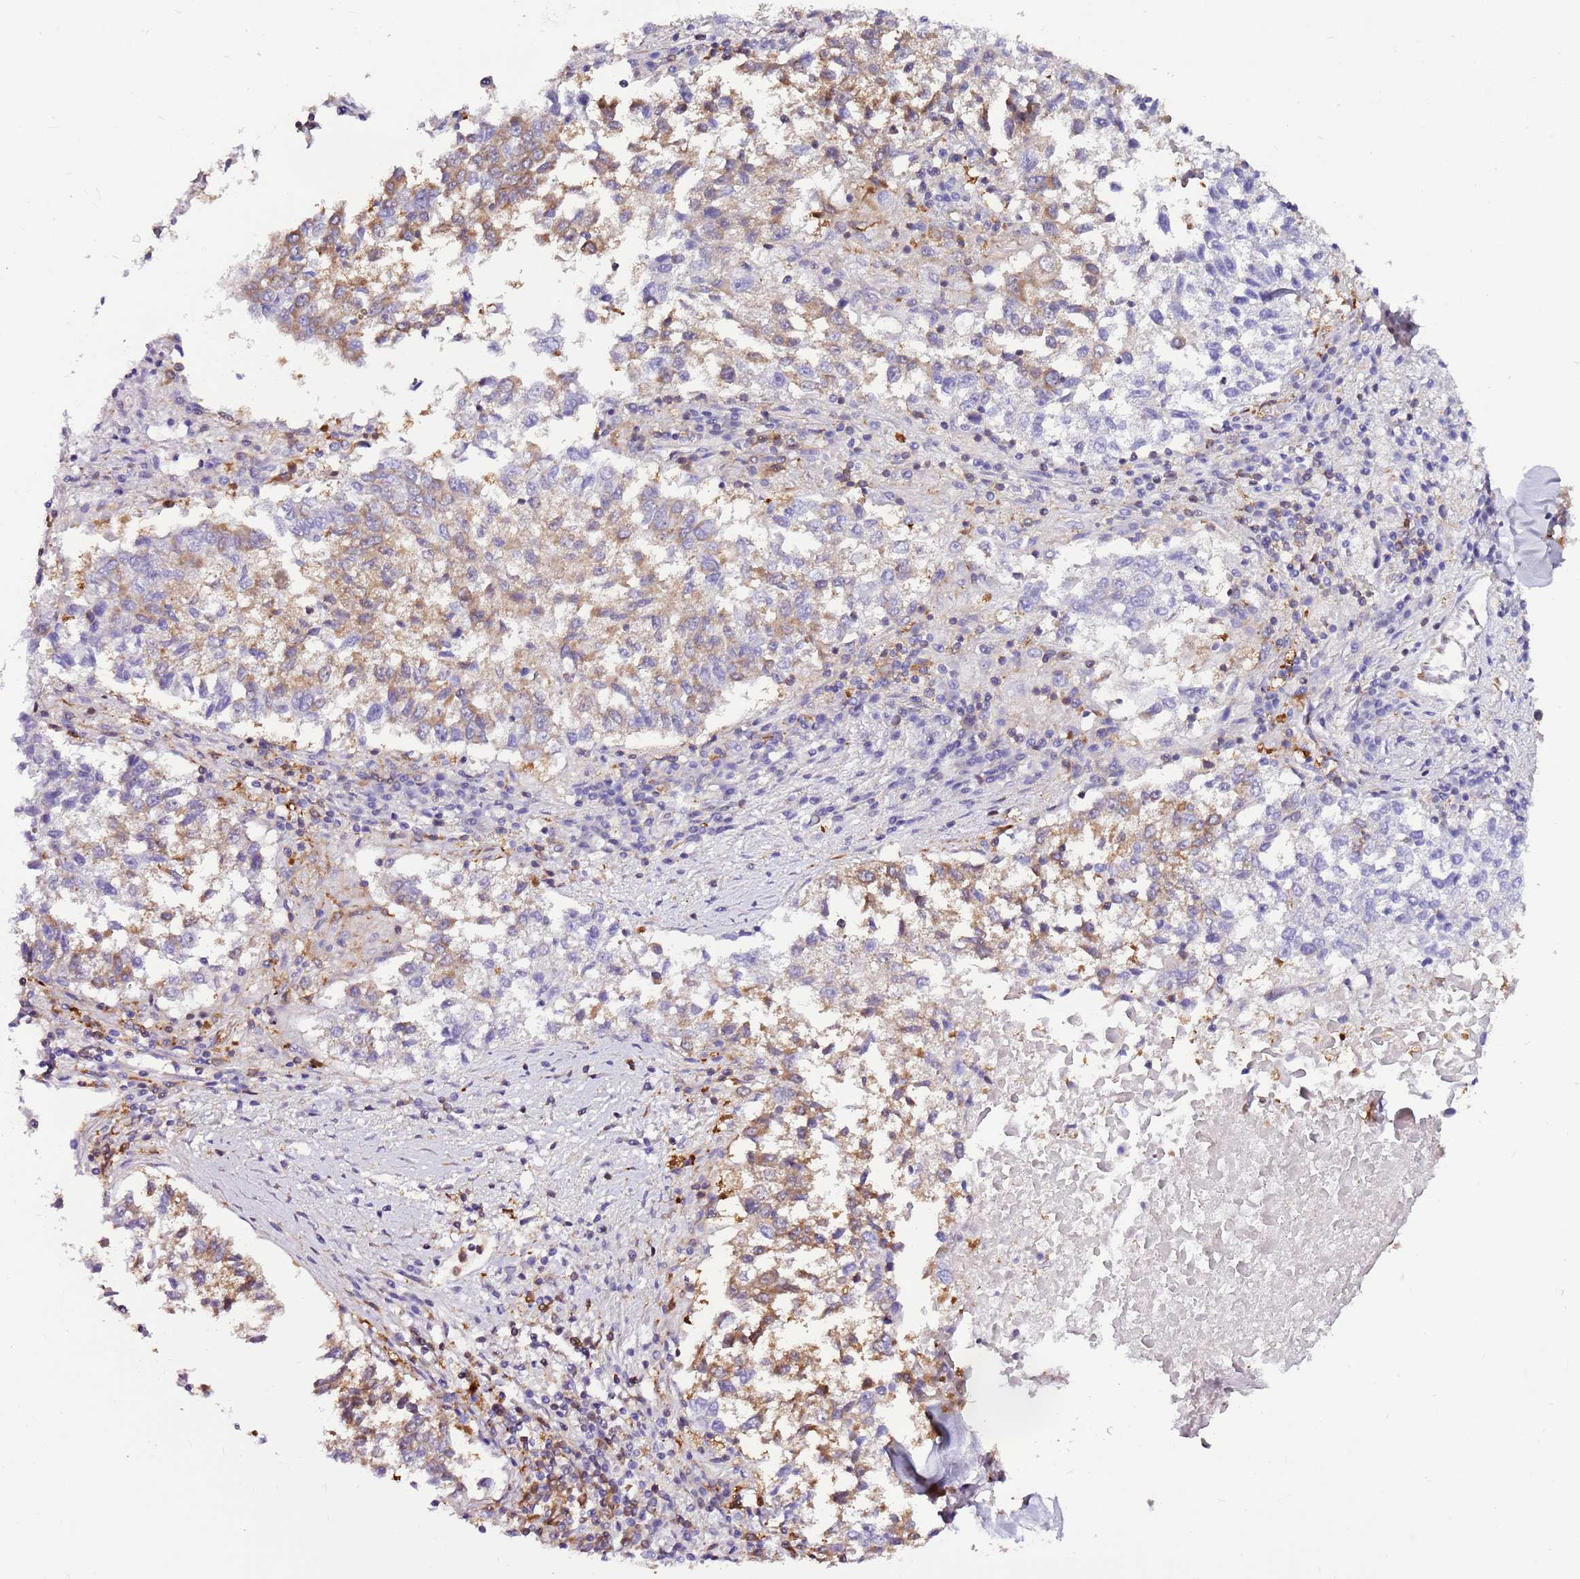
{"staining": {"intensity": "weak", "quantity": "25%-75%", "location": "cytoplasmic/membranous"}, "tissue": "lung cancer", "cell_type": "Tumor cells", "image_type": "cancer", "snomed": [{"axis": "morphology", "description": "Squamous cell carcinoma, NOS"}, {"axis": "topography", "description": "Lung"}], "caption": "Tumor cells display low levels of weak cytoplasmic/membranous positivity in approximately 25%-75% of cells in squamous cell carcinoma (lung).", "gene": "ATXN2L", "patient": {"sex": "male", "age": 73}}